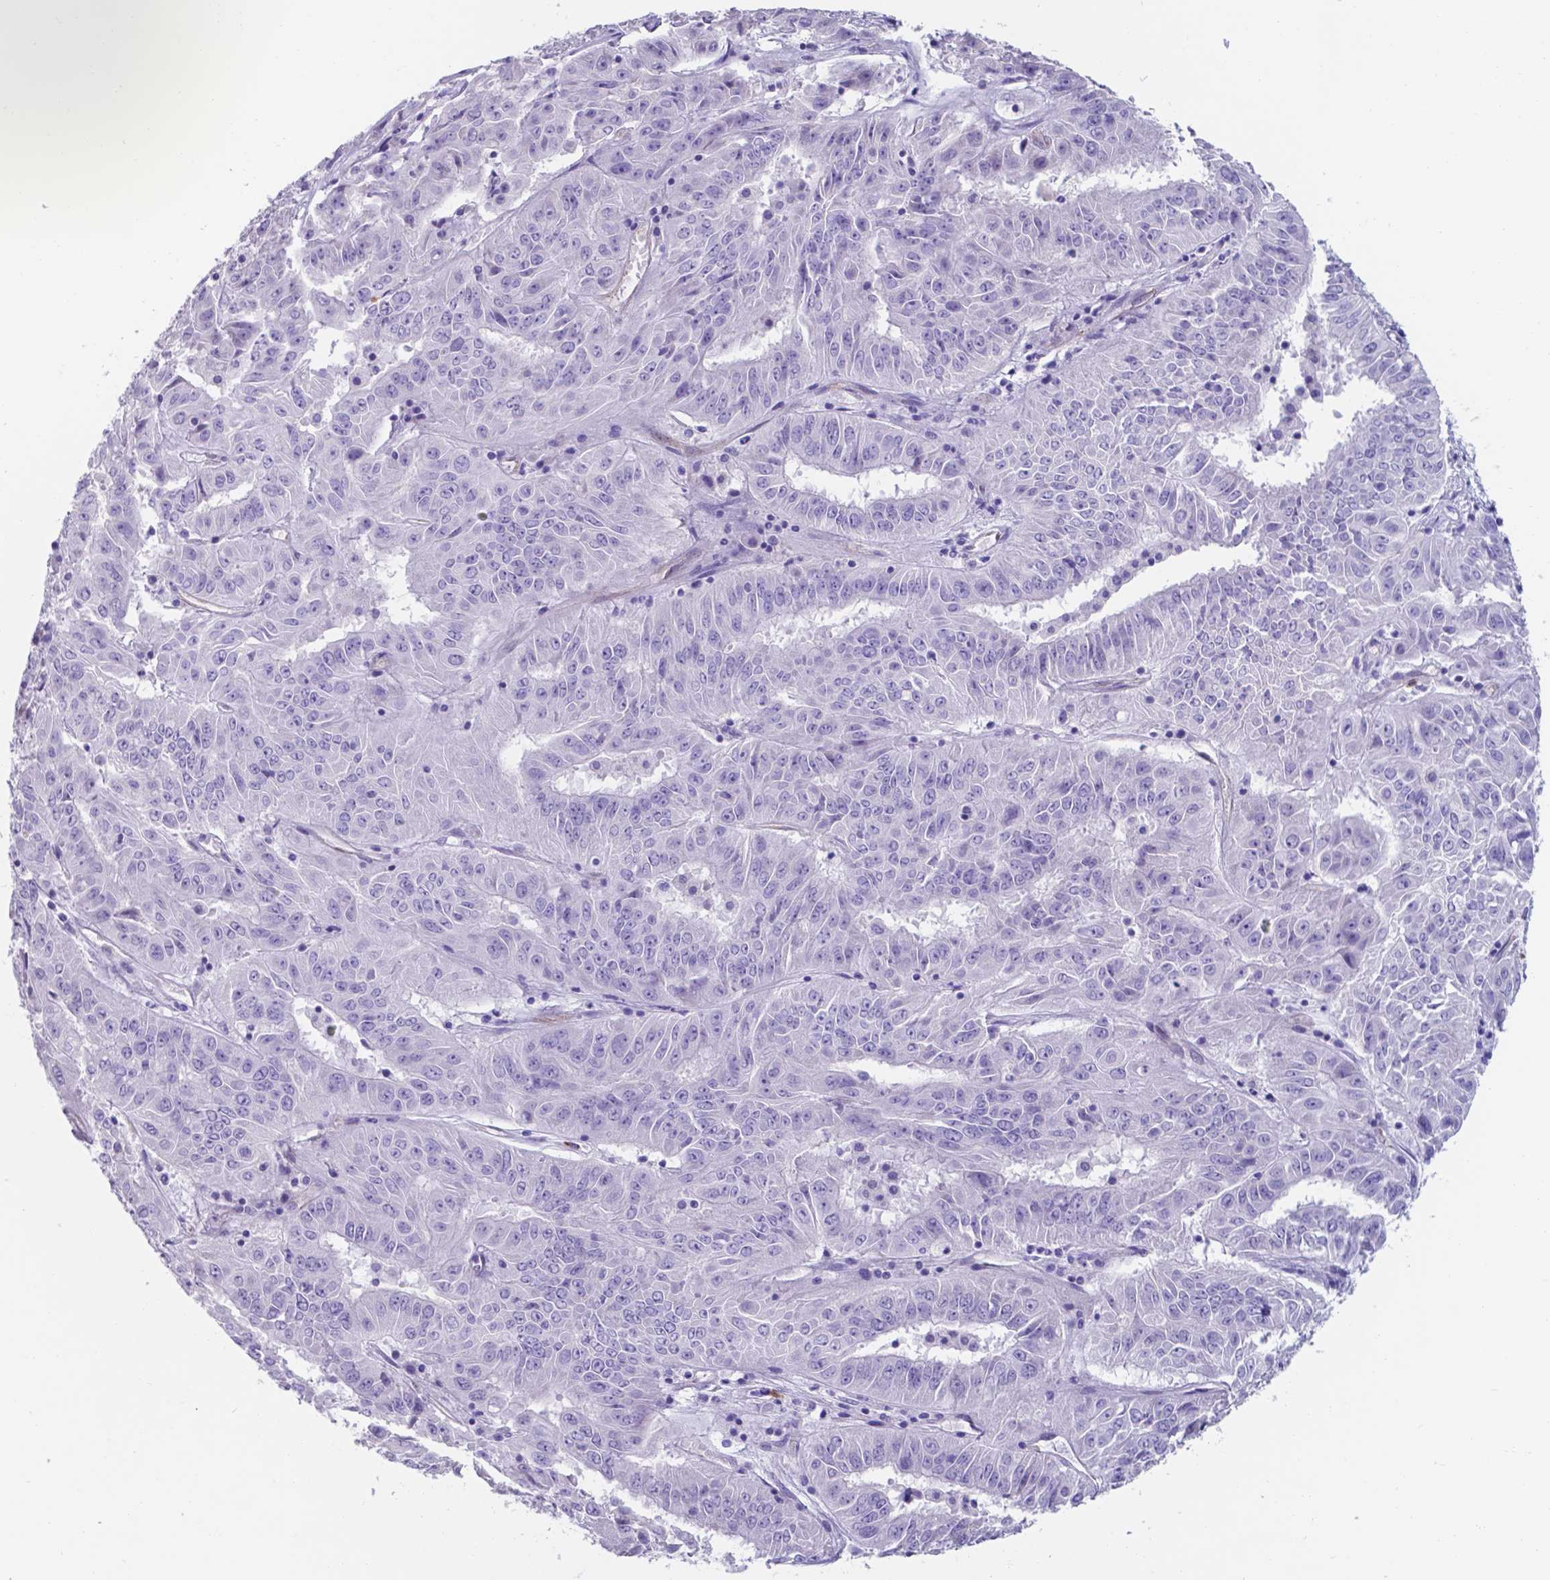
{"staining": {"intensity": "negative", "quantity": "none", "location": "none"}, "tissue": "pancreatic cancer", "cell_type": "Tumor cells", "image_type": "cancer", "snomed": [{"axis": "morphology", "description": "Adenocarcinoma, NOS"}, {"axis": "topography", "description": "Pancreas"}], "caption": "An image of adenocarcinoma (pancreatic) stained for a protein reveals no brown staining in tumor cells.", "gene": "UBE2J1", "patient": {"sex": "male", "age": 63}}